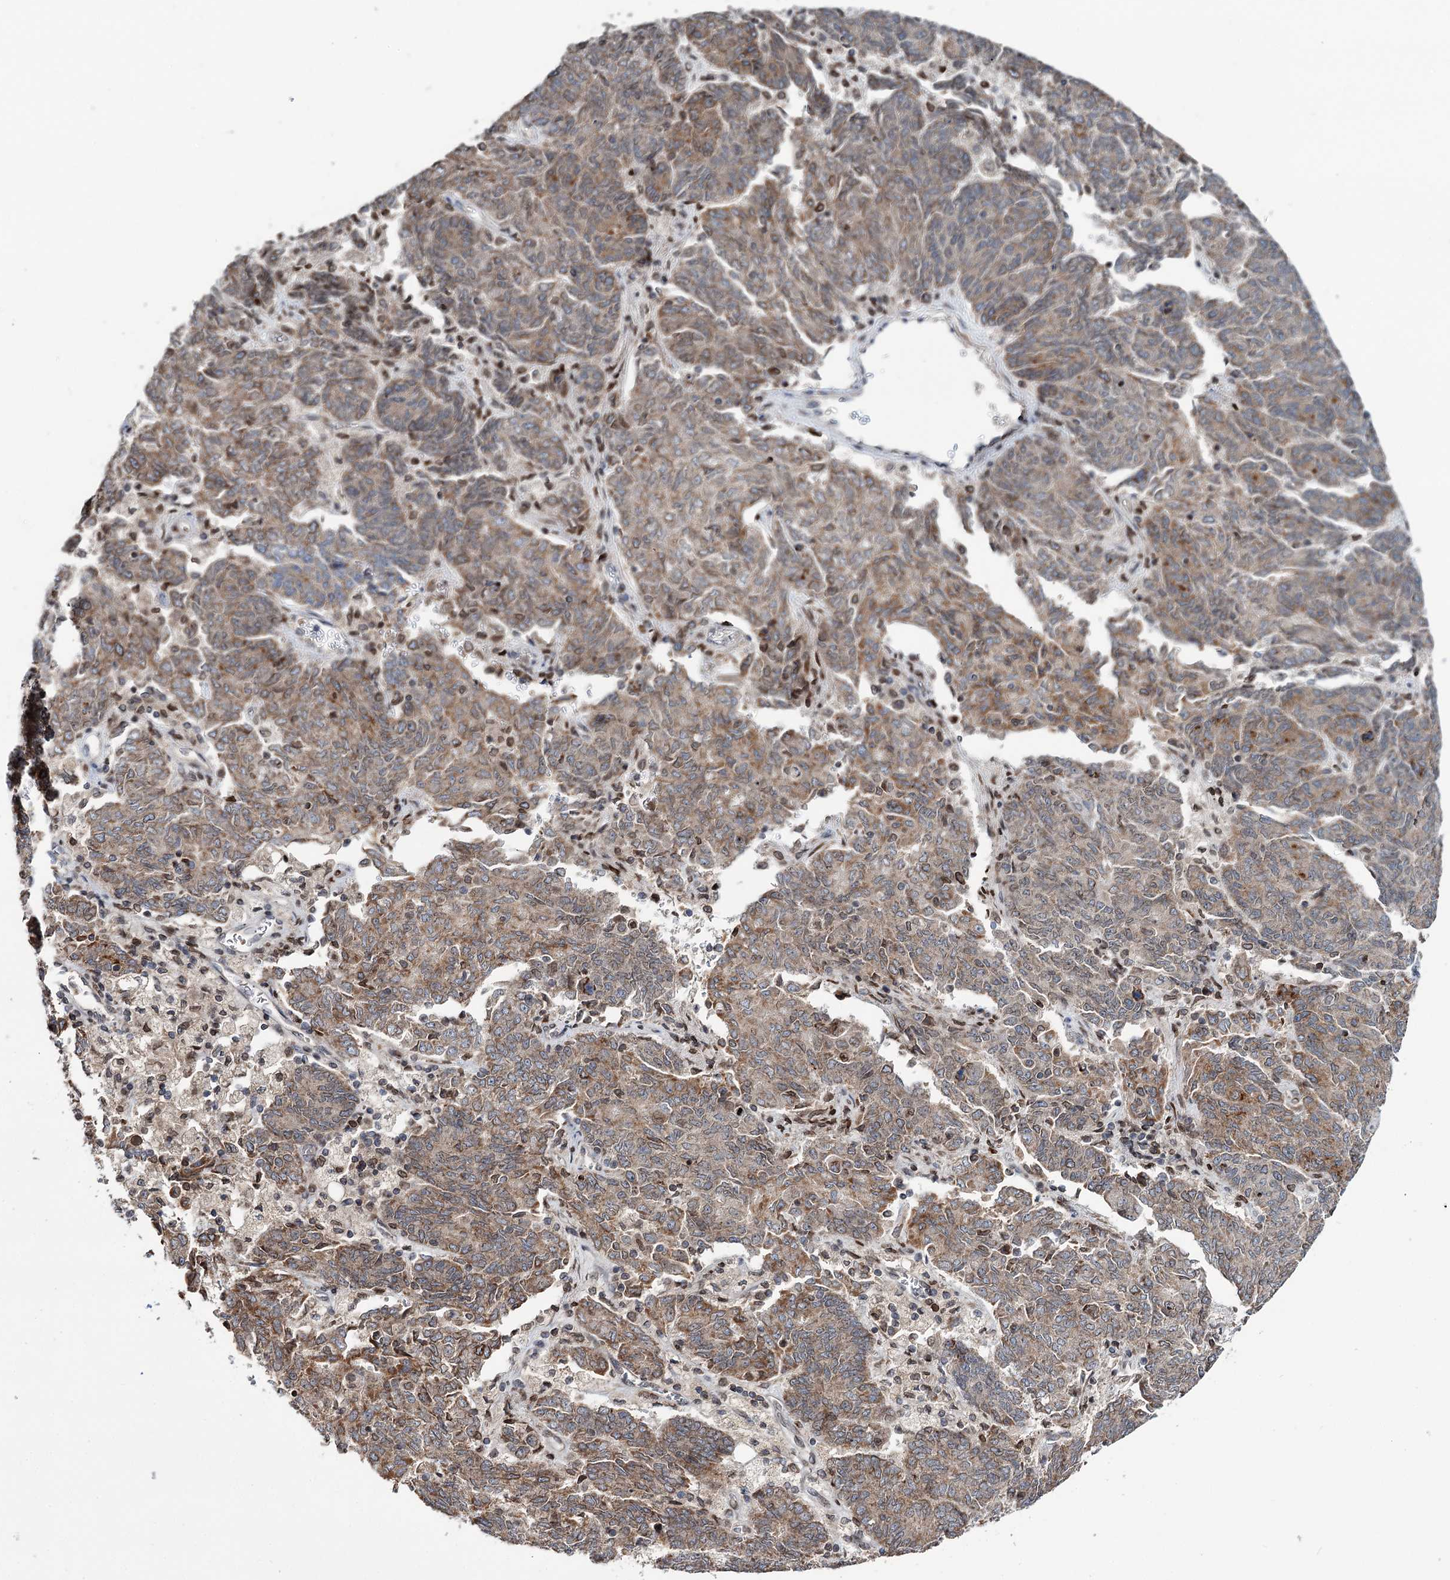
{"staining": {"intensity": "moderate", "quantity": ">75%", "location": "cytoplasmic/membranous"}, "tissue": "endometrial cancer", "cell_type": "Tumor cells", "image_type": "cancer", "snomed": [{"axis": "morphology", "description": "Adenocarcinoma, NOS"}, {"axis": "topography", "description": "Endometrium"}], "caption": "Moderate cytoplasmic/membranous positivity for a protein is present in about >75% of tumor cells of endometrial adenocarcinoma using immunohistochemistry.", "gene": "CFAP46", "patient": {"sex": "female", "age": 80}}